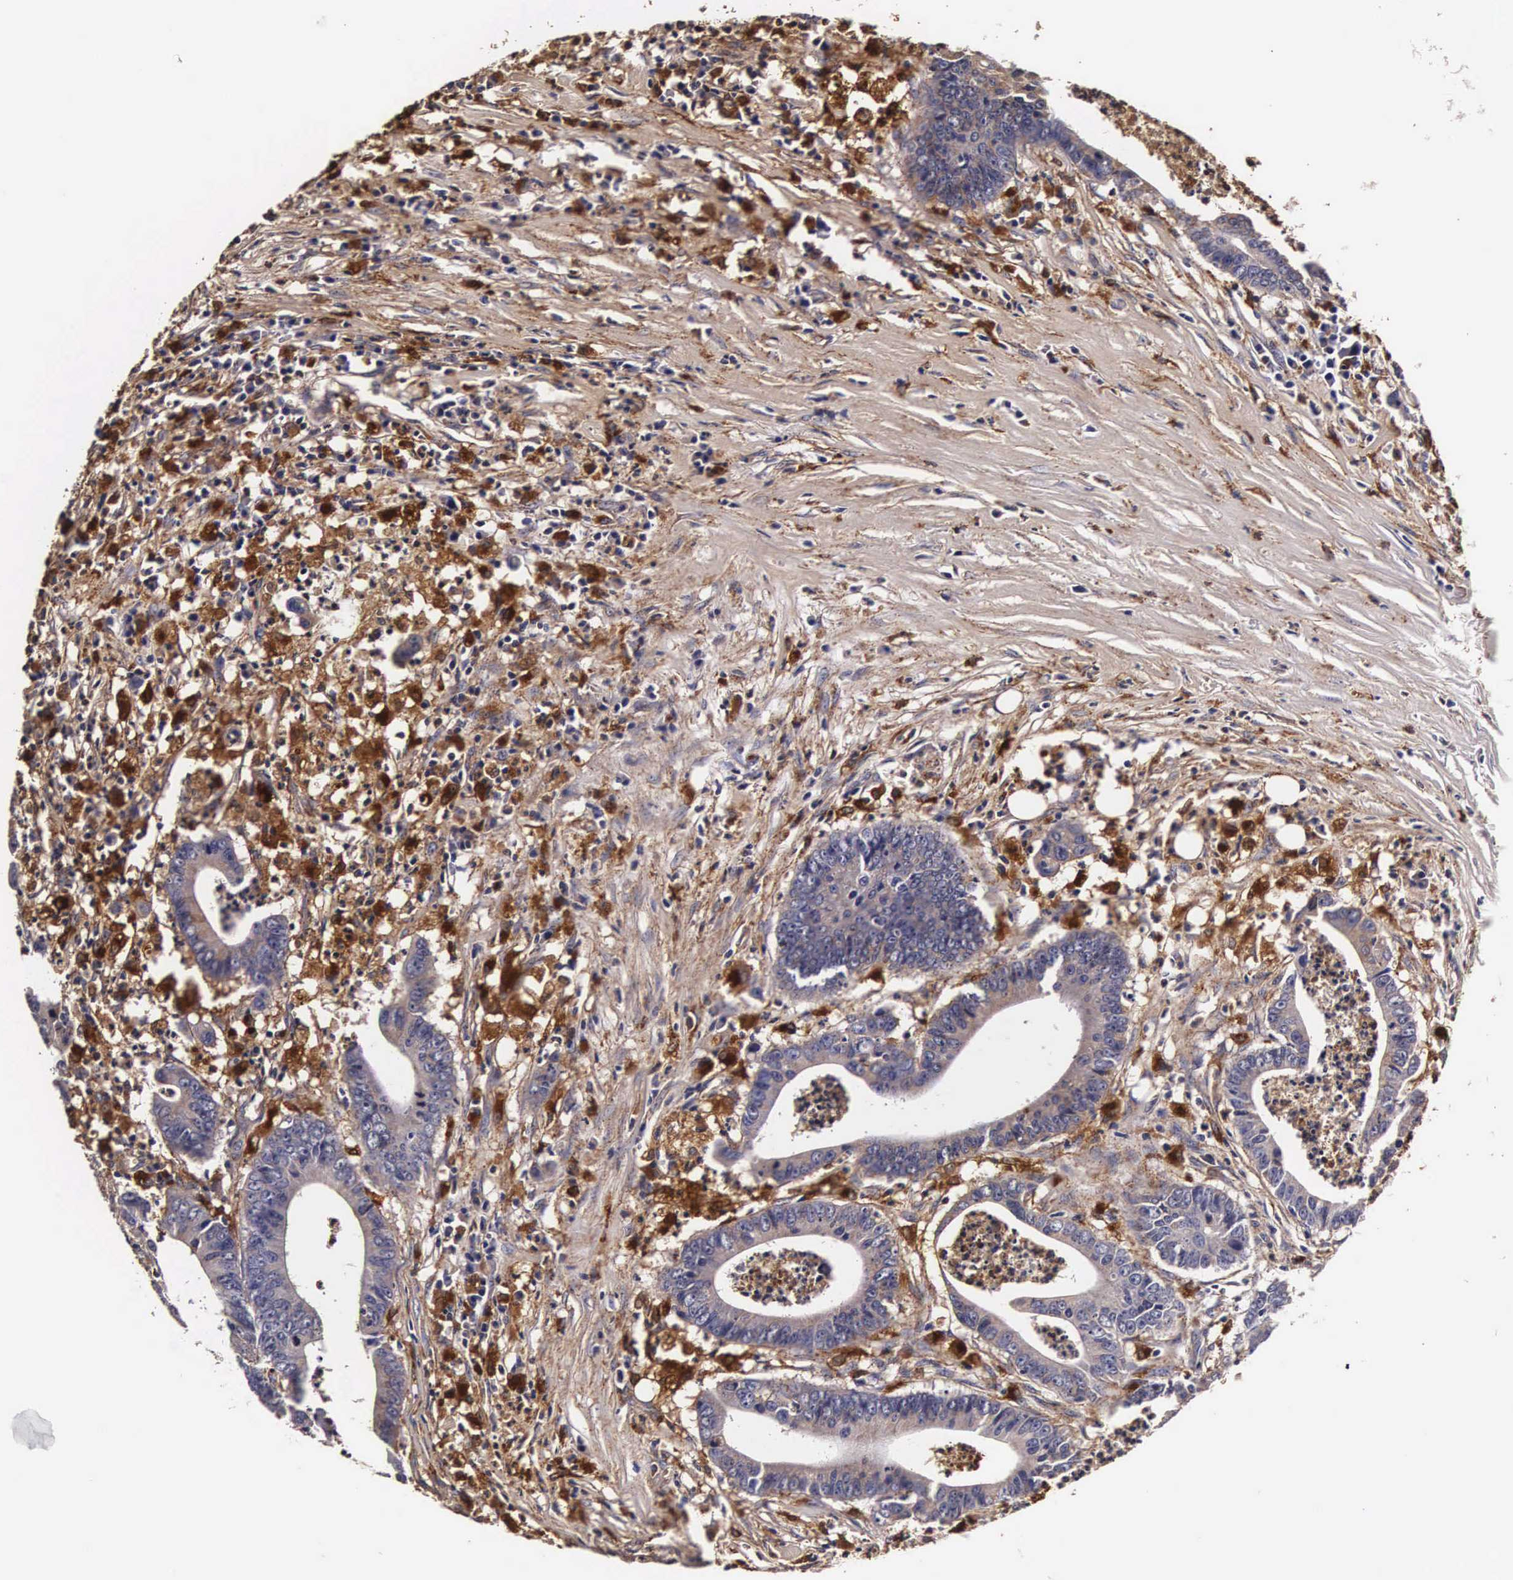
{"staining": {"intensity": "negative", "quantity": "none", "location": "none"}, "tissue": "colorectal cancer", "cell_type": "Tumor cells", "image_type": "cancer", "snomed": [{"axis": "morphology", "description": "Adenocarcinoma, NOS"}, {"axis": "topography", "description": "Colon"}], "caption": "Immunohistochemistry image of adenocarcinoma (colorectal) stained for a protein (brown), which demonstrates no expression in tumor cells.", "gene": "CTSB", "patient": {"sex": "male", "age": 55}}